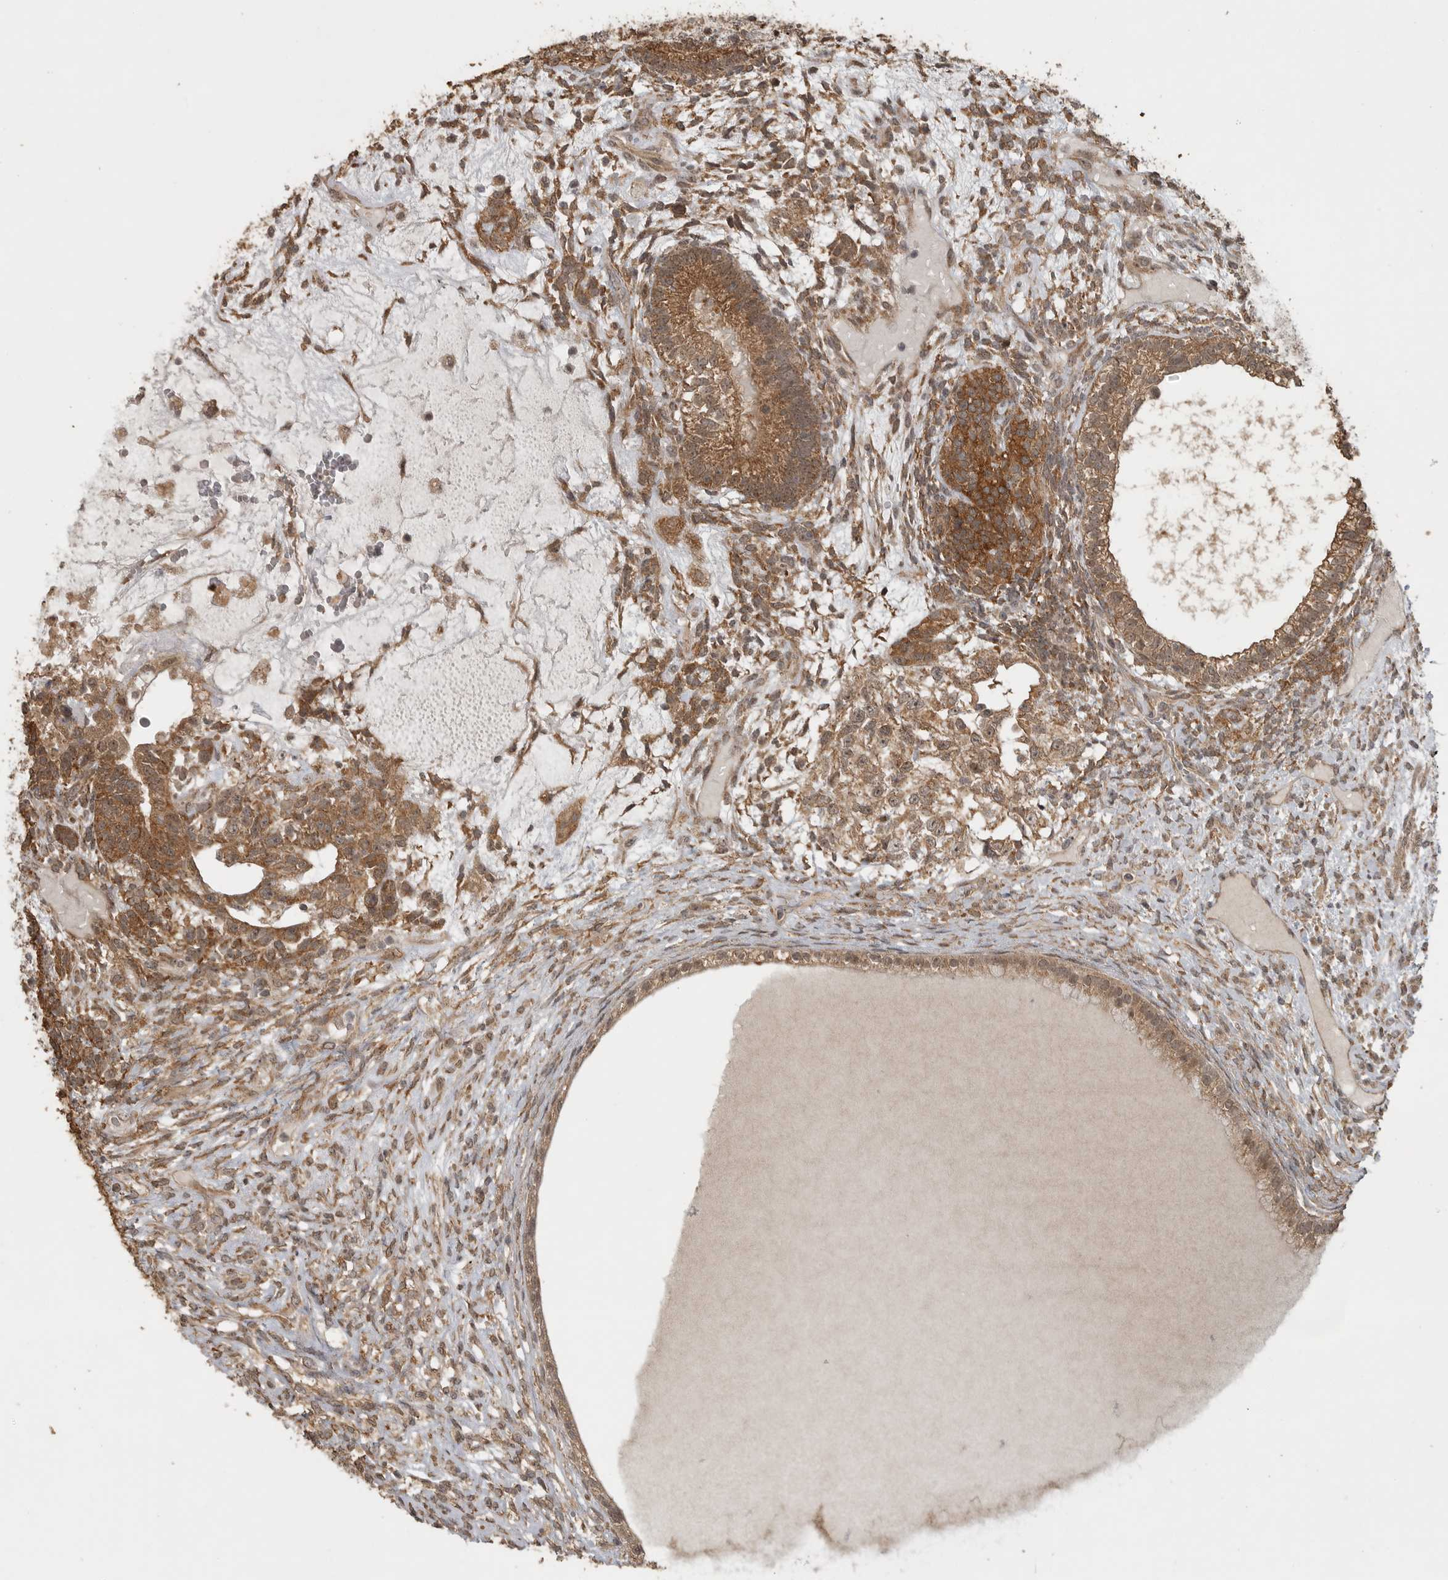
{"staining": {"intensity": "moderate", "quantity": ">75%", "location": "cytoplasmic/membranous"}, "tissue": "testis cancer", "cell_type": "Tumor cells", "image_type": "cancer", "snomed": [{"axis": "morphology", "description": "Seminoma, NOS"}, {"axis": "morphology", "description": "Carcinoma, Embryonal, NOS"}, {"axis": "topography", "description": "Testis"}], "caption": "The image reveals immunohistochemical staining of testis cancer (seminoma). There is moderate cytoplasmic/membranous expression is appreciated in about >75% of tumor cells. Using DAB (3,3'-diaminobenzidine) (brown) and hematoxylin (blue) stains, captured at high magnification using brightfield microscopy.", "gene": "LLGL1", "patient": {"sex": "male", "age": 28}}